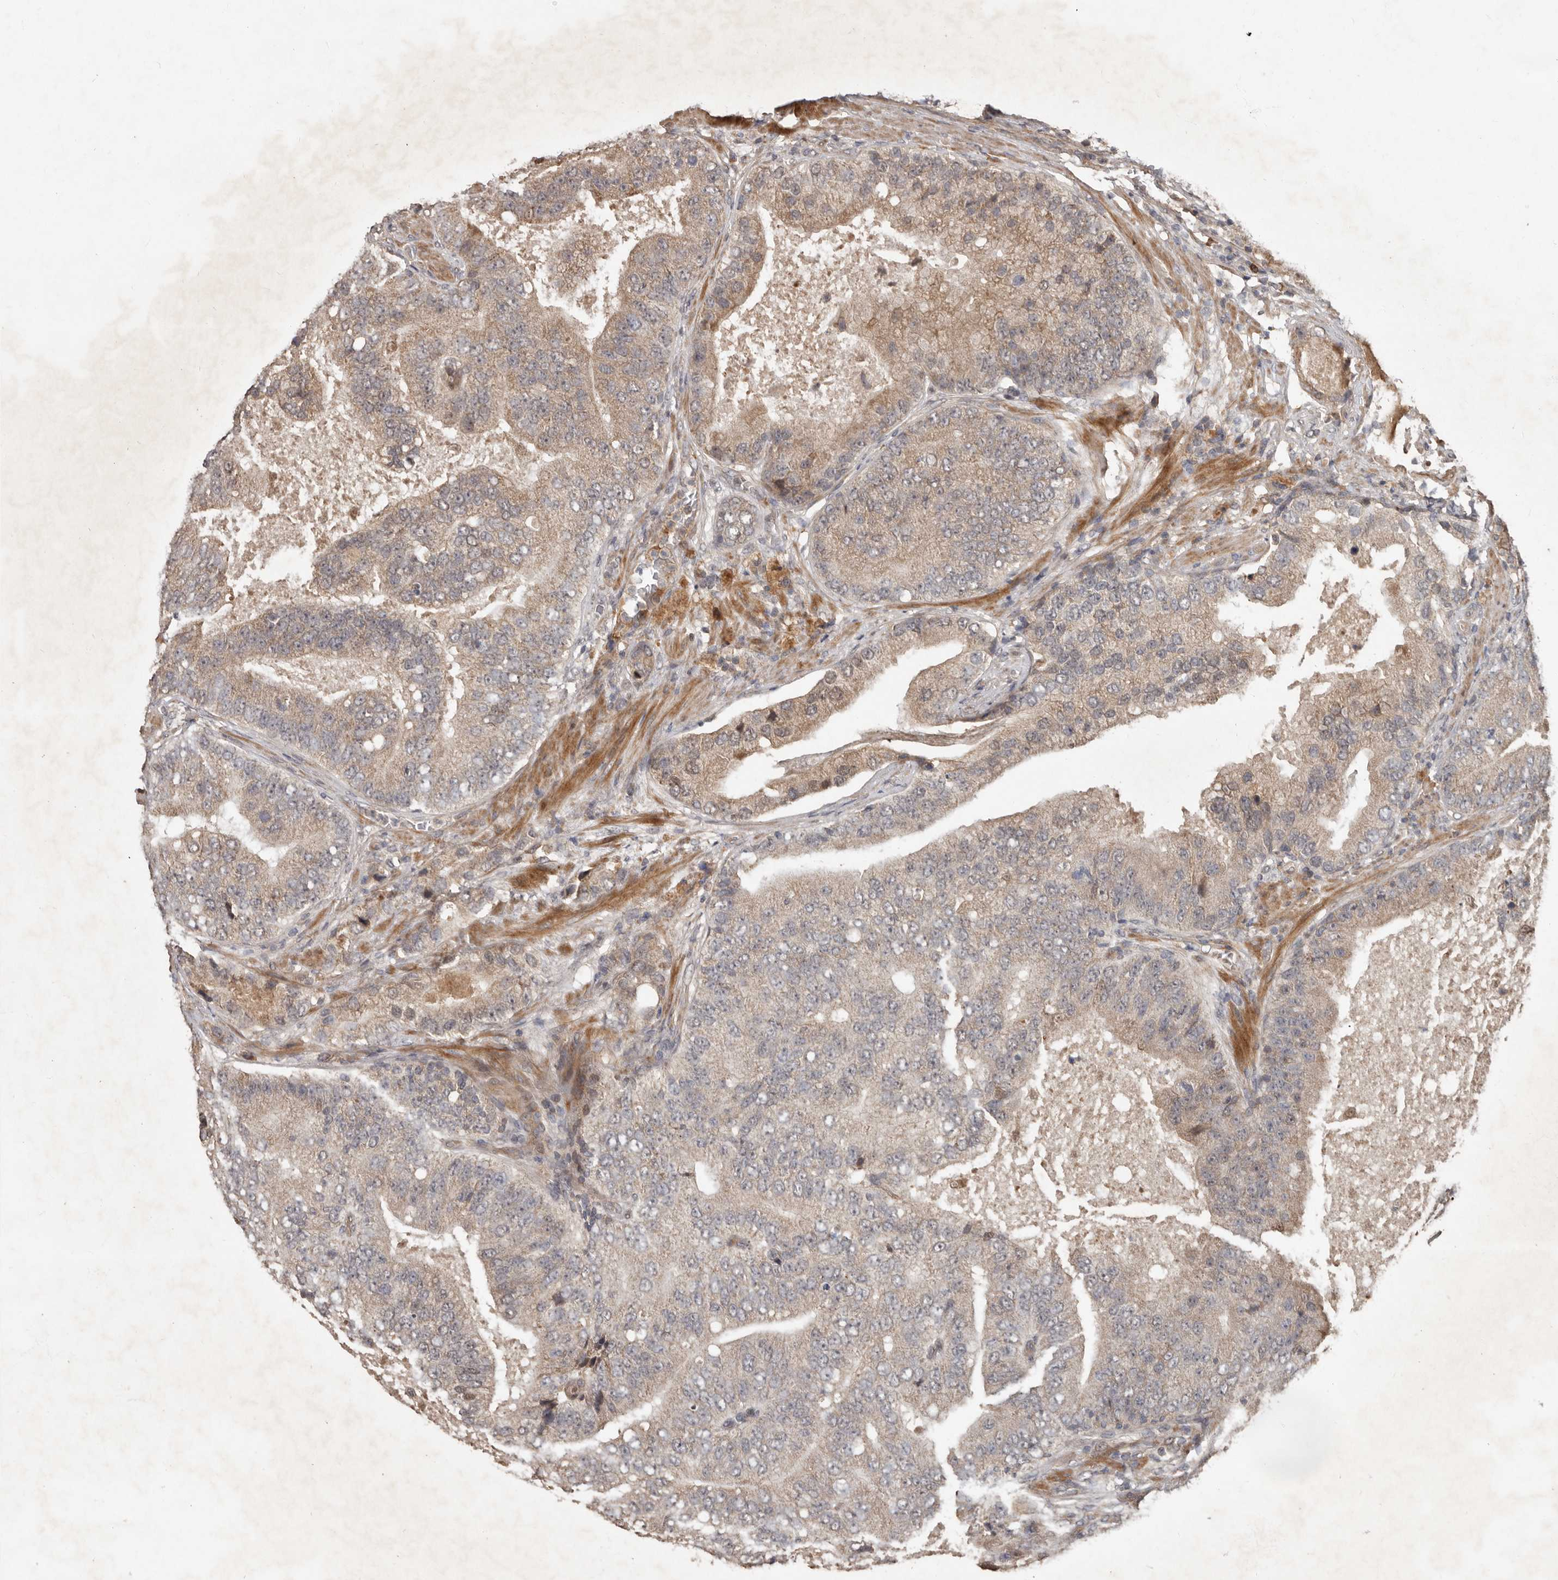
{"staining": {"intensity": "weak", "quantity": "25%-75%", "location": "cytoplasmic/membranous"}, "tissue": "prostate cancer", "cell_type": "Tumor cells", "image_type": "cancer", "snomed": [{"axis": "morphology", "description": "Adenocarcinoma, High grade"}, {"axis": "topography", "description": "Prostate"}], "caption": "This is an image of immunohistochemistry staining of adenocarcinoma (high-grade) (prostate), which shows weak expression in the cytoplasmic/membranous of tumor cells.", "gene": "KIF26B", "patient": {"sex": "male", "age": 70}}